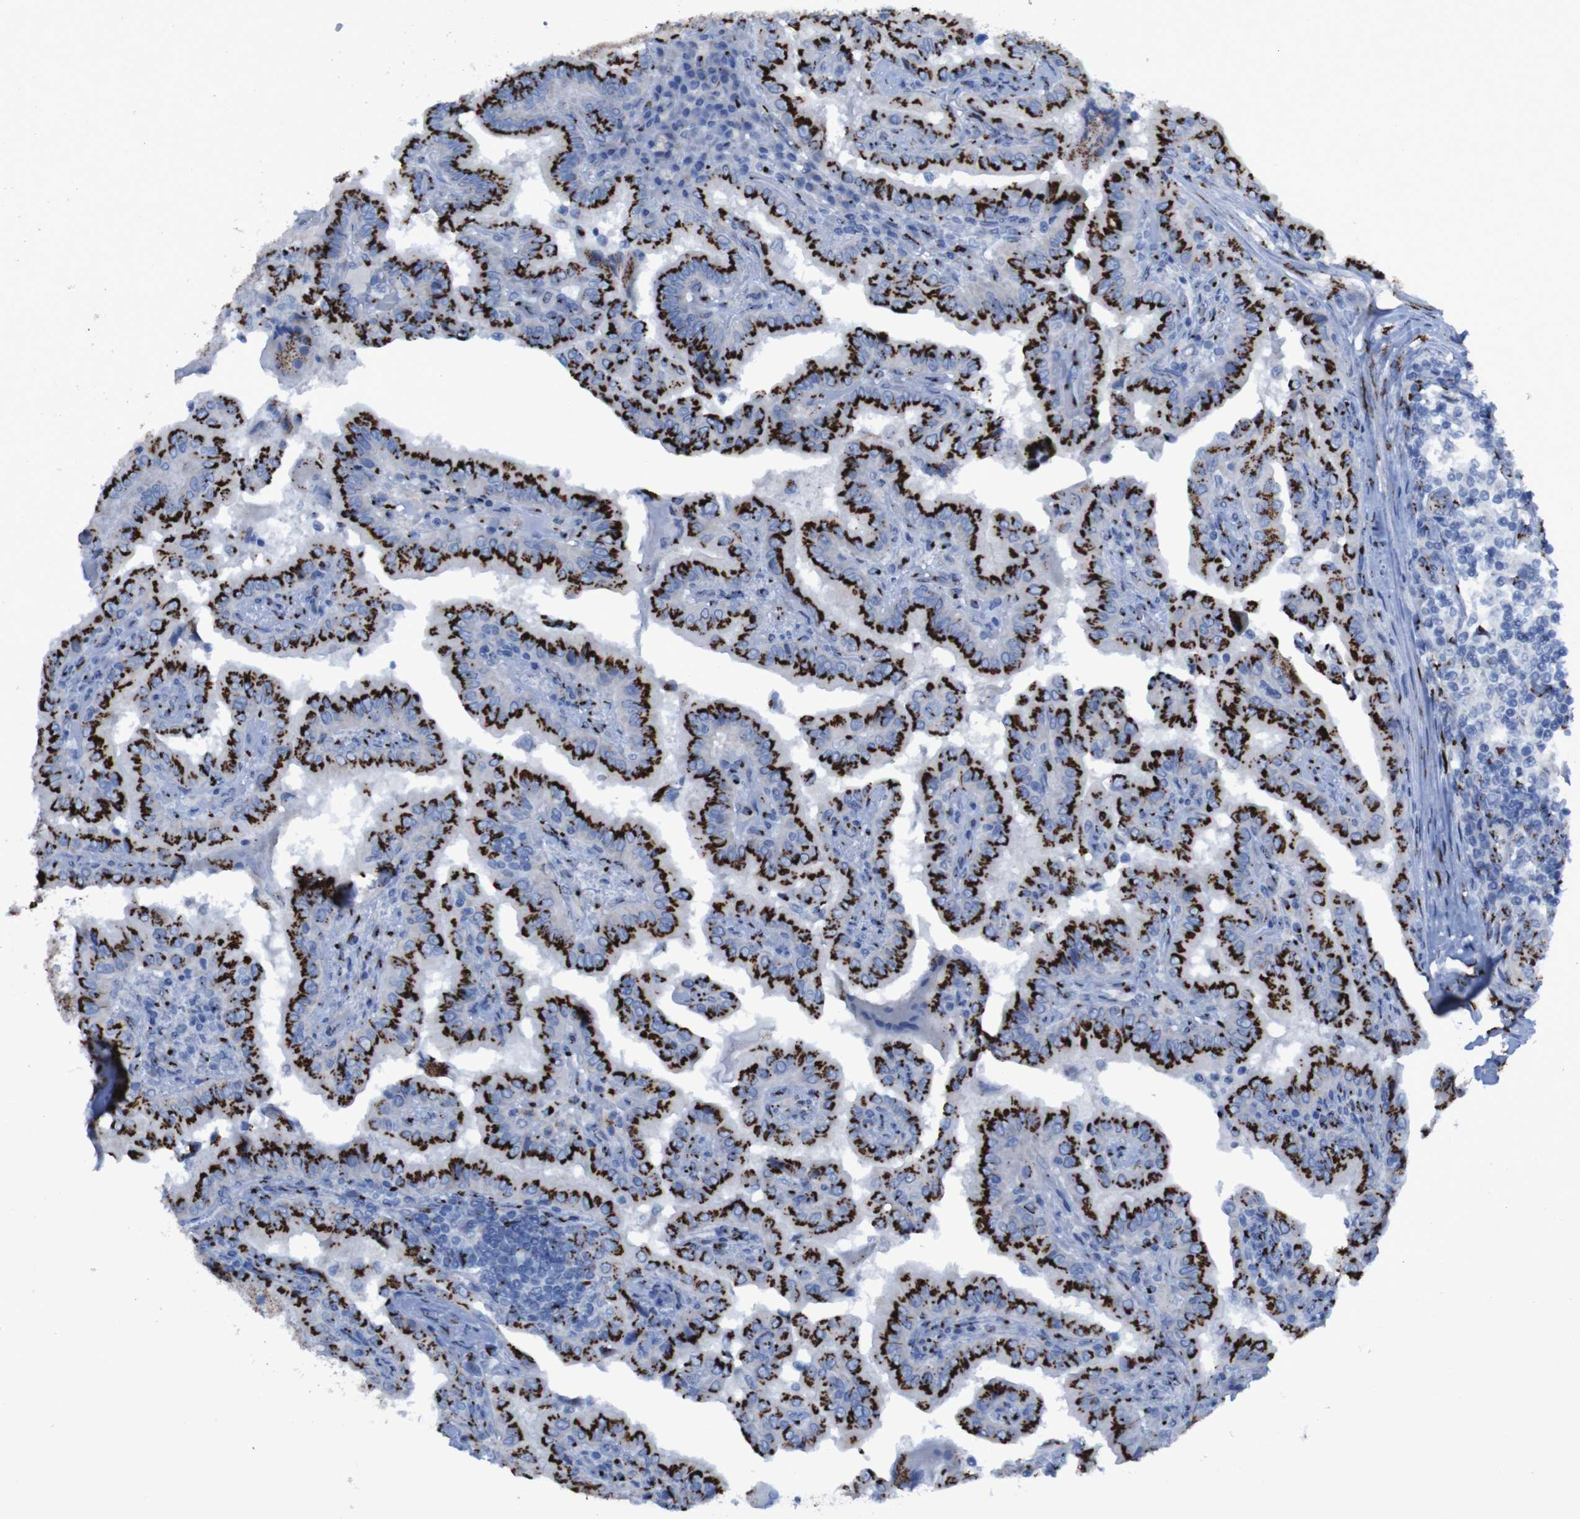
{"staining": {"intensity": "strong", "quantity": ">75%", "location": "cytoplasmic/membranous"}, "tissue": "thyroid cancer", "cell_type": "Tumor cells", "image_type": "cancer", "snomed": [{"axis": "morphology", "description": "Papillary adenocarcinoma, NOS"}, {"axis": "topography", "description": "Thyroid gland"}], "caption": "A high amount of strong cytoplasmic/membranous expression is identified in about >75% of tumor cells in thyroid cancer tissue. Ihc stains the protein of interest in brown and the nuclei are stained blue.", "gene": "GOLM1", "patient": {"sex": "male", "age": 33}}